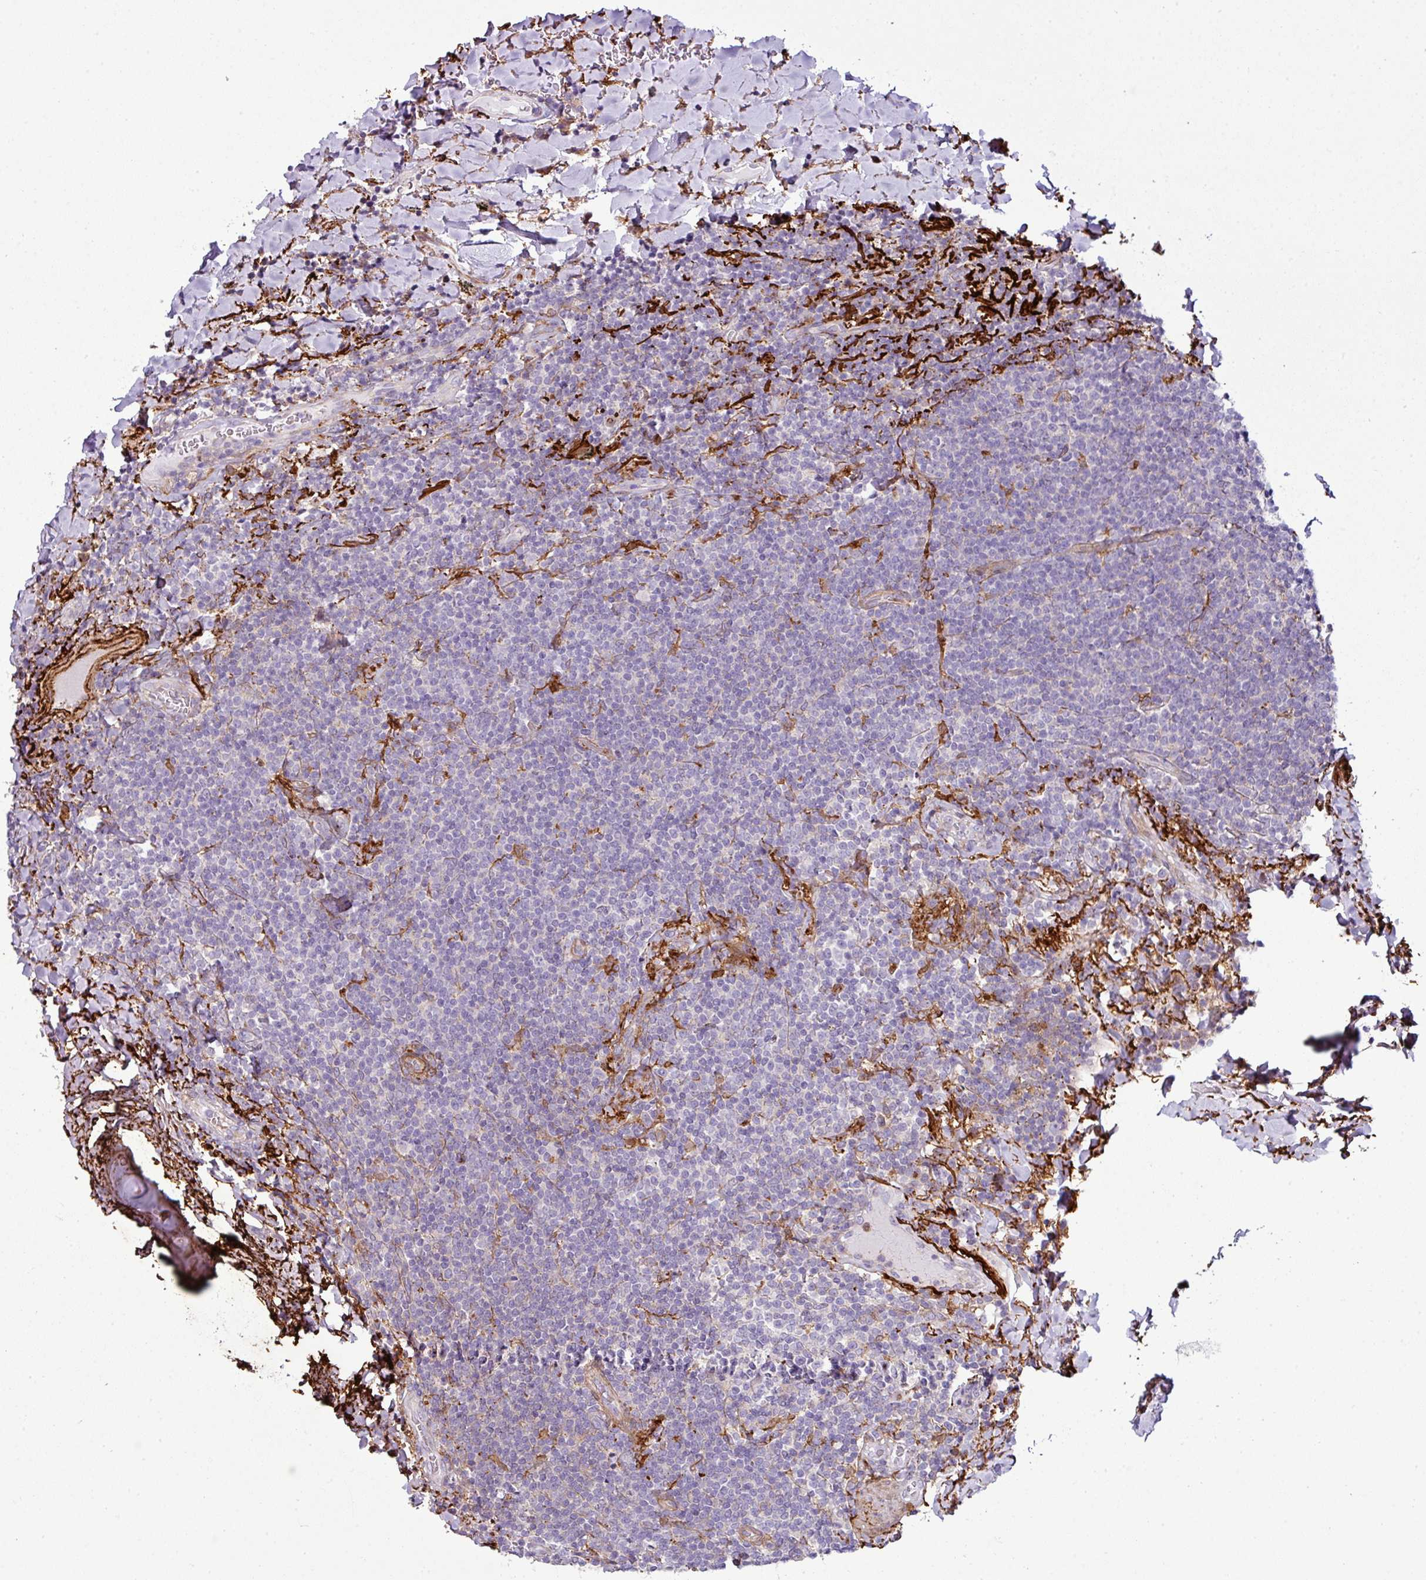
{"staining": {"intensity": "negative", "quantity": "none", "location": "none"}, "tissue": "lymphoma", "cell_type": "Tumor cells", "image_type": "cancer", "snomed": [{"axis": "morphology", "description": "Malignant lymphoma, non-Hodgkin's type, Low grade"}, {"axis": "topography", "description": "Lung"}], "caption": "Immunohistochemistry of human low-grade malignant lymphoma, non-Hodgkin's type reveals no staining in tumor cells.", "gene": "COL8A1", "patient": {"sex": "female", "age": 71}}